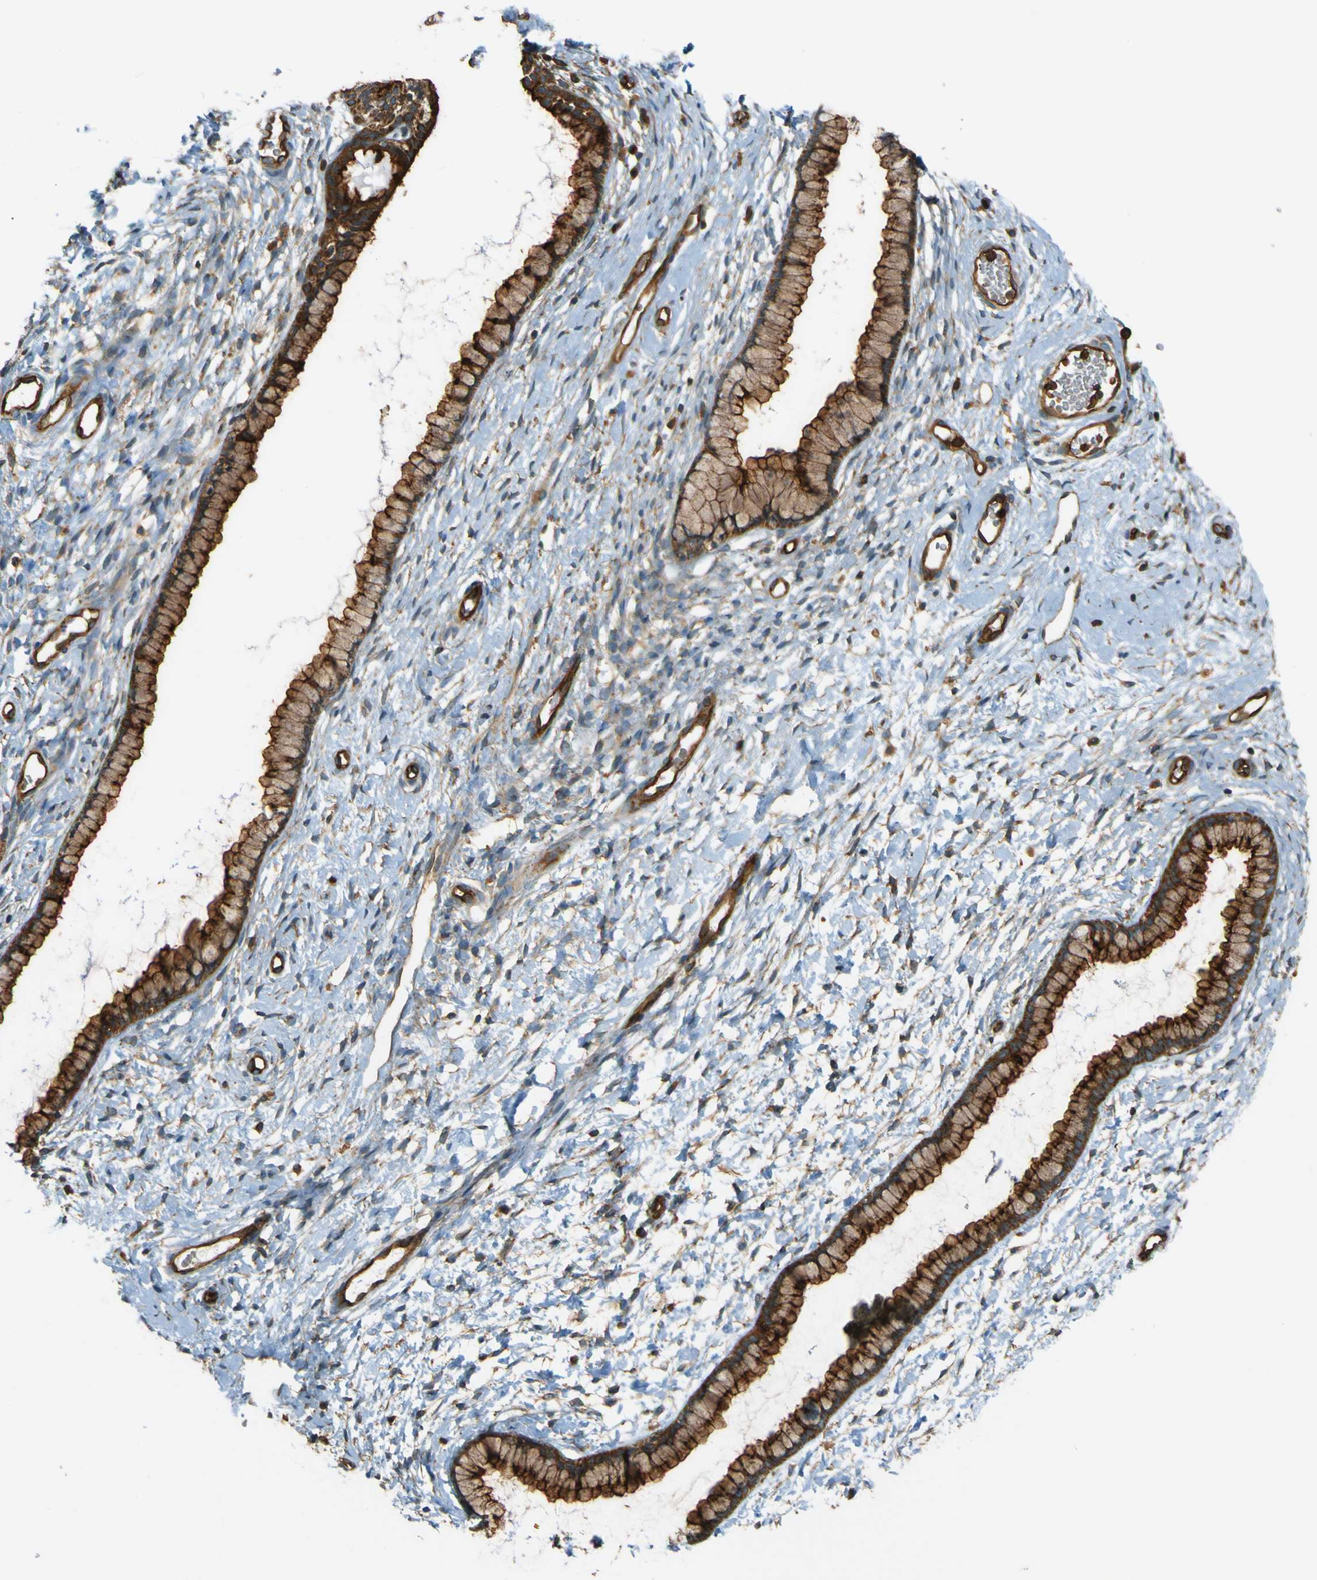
{"staining": {"intensity": "strong", "quantity": ">75%", "location": "cytoplasmic/membranous"}, "tissue": "cervix", "cell_type": "Glandular cells", "image_type": "normal", "snomed": [{"axis": "morphology", "description": "Normal tissue, NOS"}, {"axis": "topography", "description": "Cervix"}], "caption": "DAB (3,3'-diaminobenzidine) immunohistochemical staining of normal cervix demonstrates strong cytoplasmic/membranous protein expression in about >75% of glandular cells. The staining was performed using DAB to visualize the protein expression in brown, while the nuclei were stained in blue with hematoxylin (Magnification: 20x).", "gene": "DNAJC5", "patient": {"sex": "female", "age": 65}}